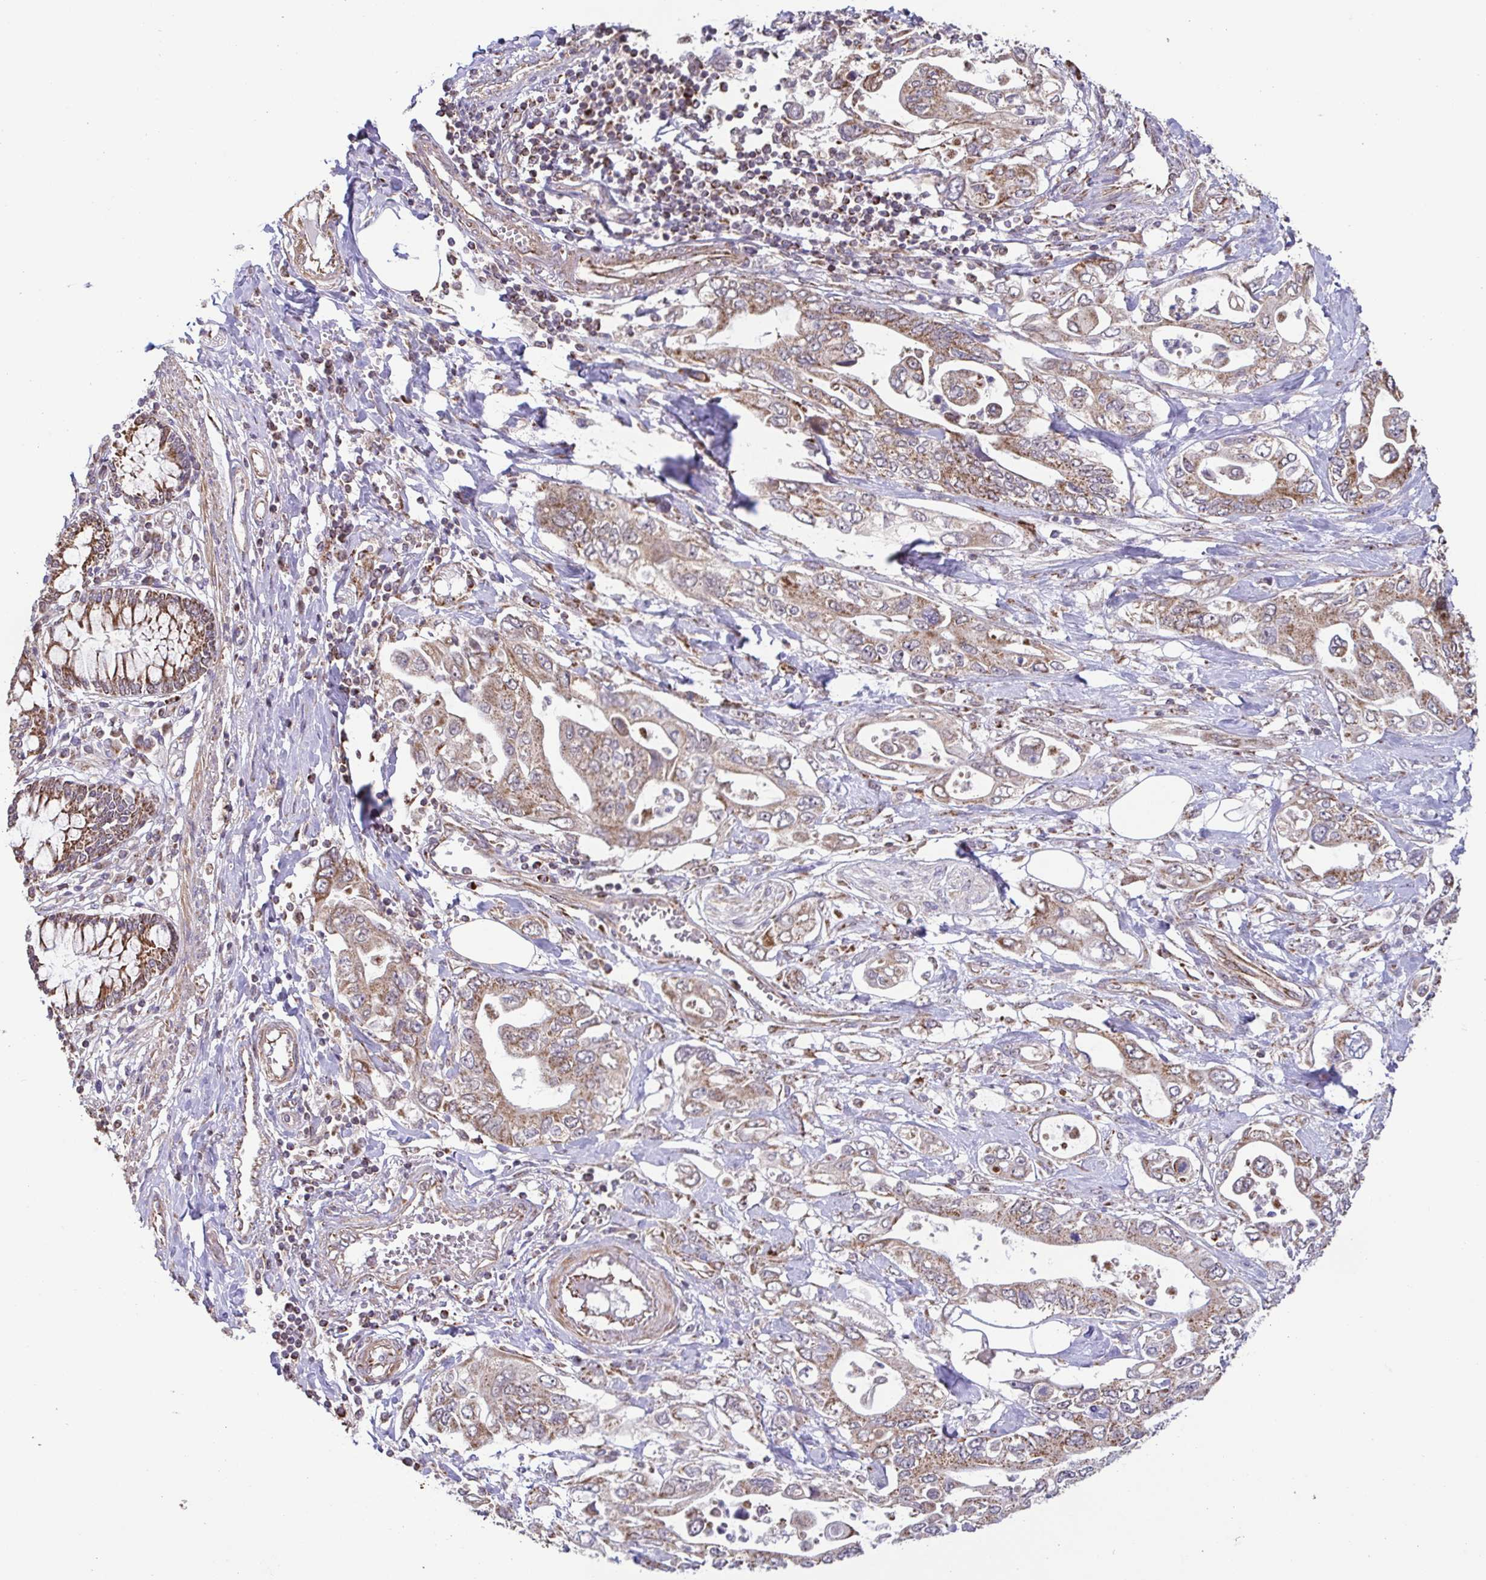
{"staining": {"intensity": "weak", "quantity": ">75%", "location": "cytoplasmic/membranous"}, "tissue": "pancreatic cancer", "cell_type": "Tumor cells", "image_type": "cancer", "snomed": [{"axis": "morphology", "description": "Adenocarcinoma, NOS"}, {"axis": "topography", "description": "Pancreas"}], "caption": "Immunohistochemical staining of human pancreatic adenocarcinoma reveals low levels of weak cytoplasmic/membranous protein positivity in about >75% of tumor cells.", "gene": "DIP2B", "patient": {"sex": "female", "age": 63}}